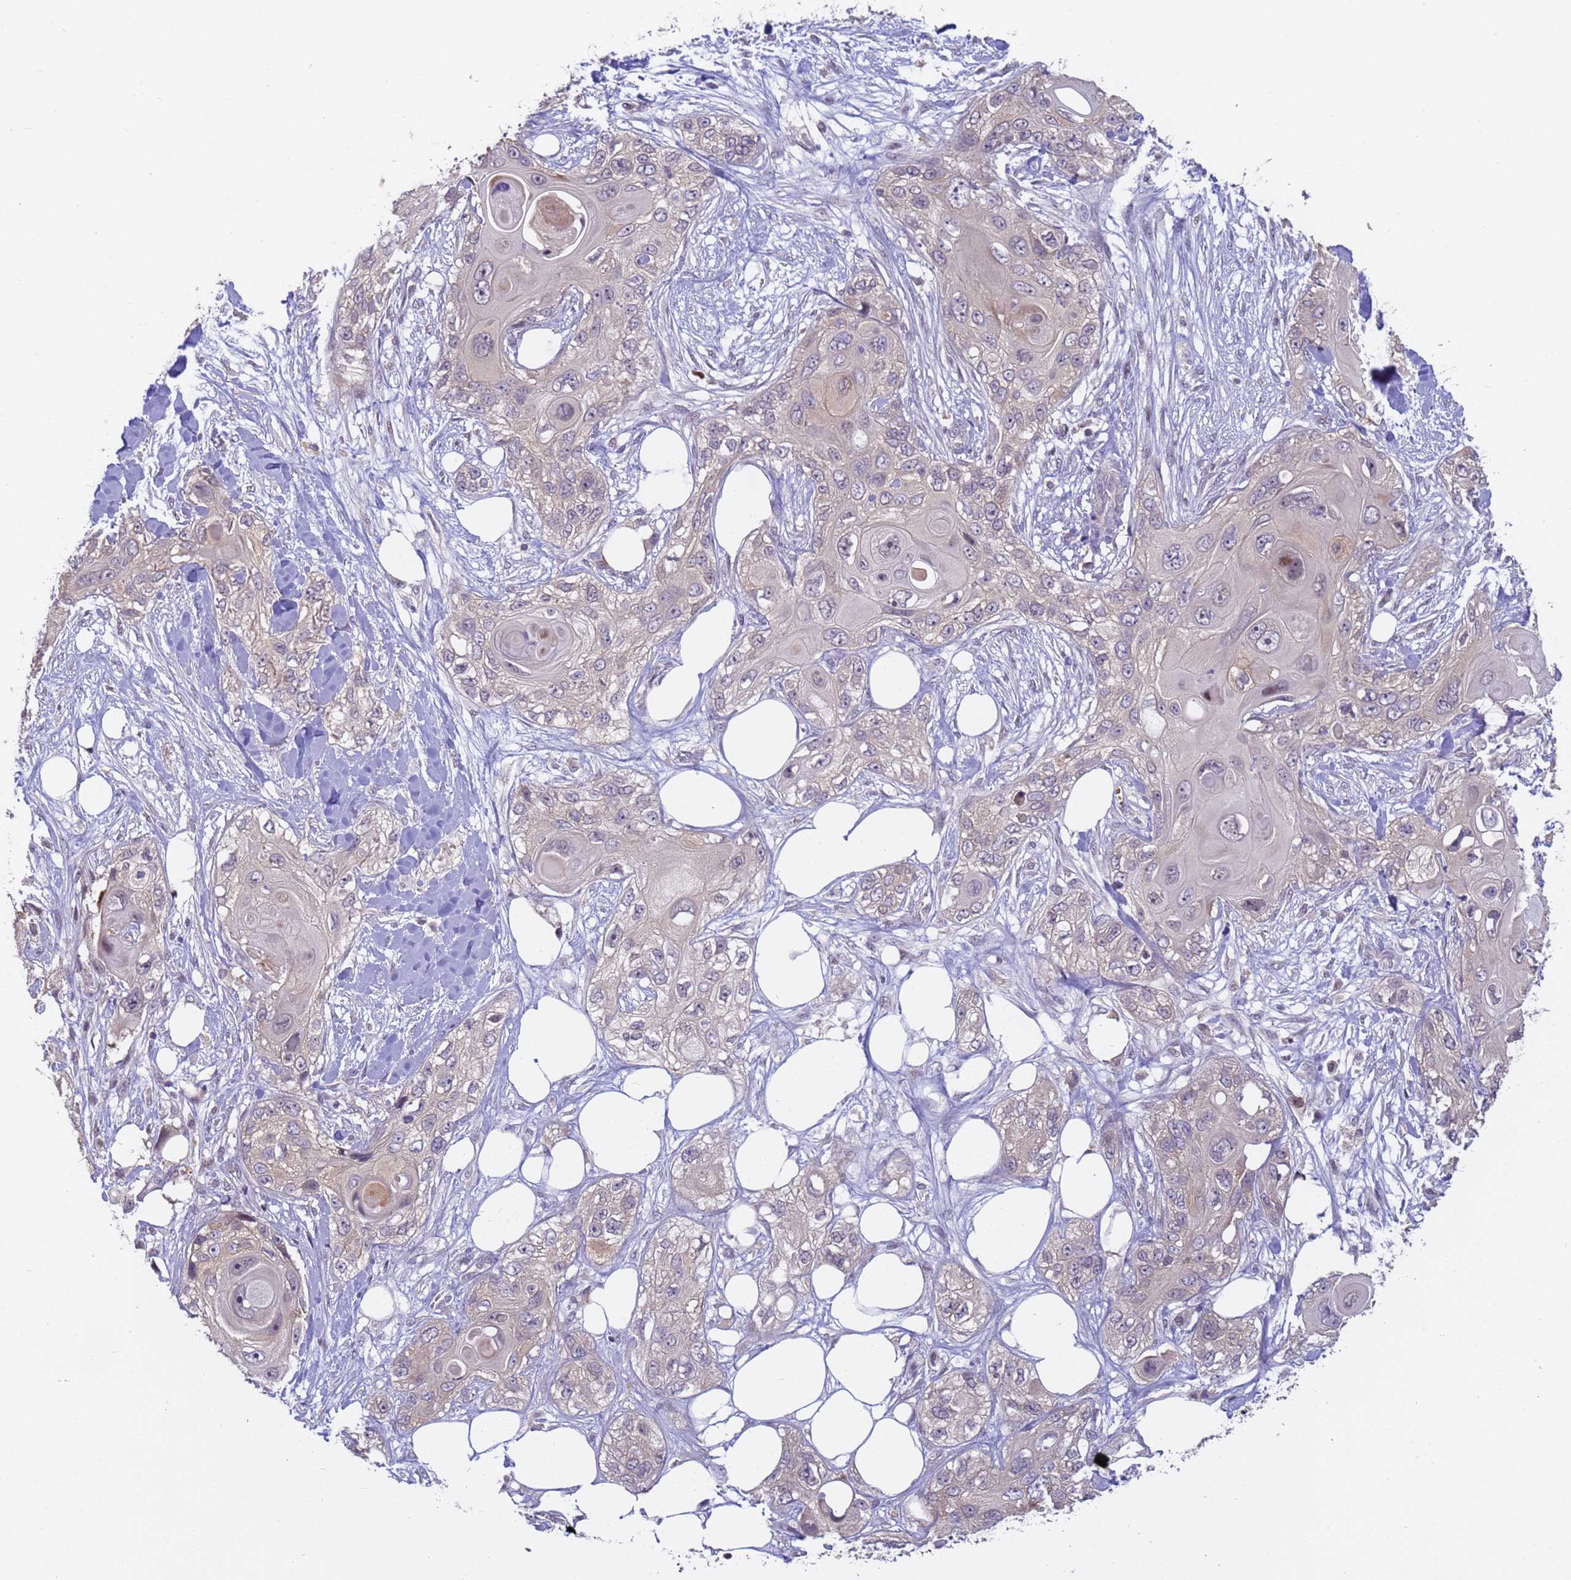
{"staining": {"intensity": "negative", "quantity": "none", "location": "none"}, "tissue": "skin cancer", "cell_type": "Tumor cells", "image_type": "cancer", "snomed": [{"axis": "morphology", "description": "Normal tissue, NOS"}, {"axis": "morphology", "description": "Squamous cell carcinoma, NOS"}, {"axis": "topography", "description": "Skin"}], "caption": "Tumor cells show no significant expression in skin cancer (squamous cell carcinoma).", "gene": "VWA3A", "patient": {"sex": "male", "age": 72}}